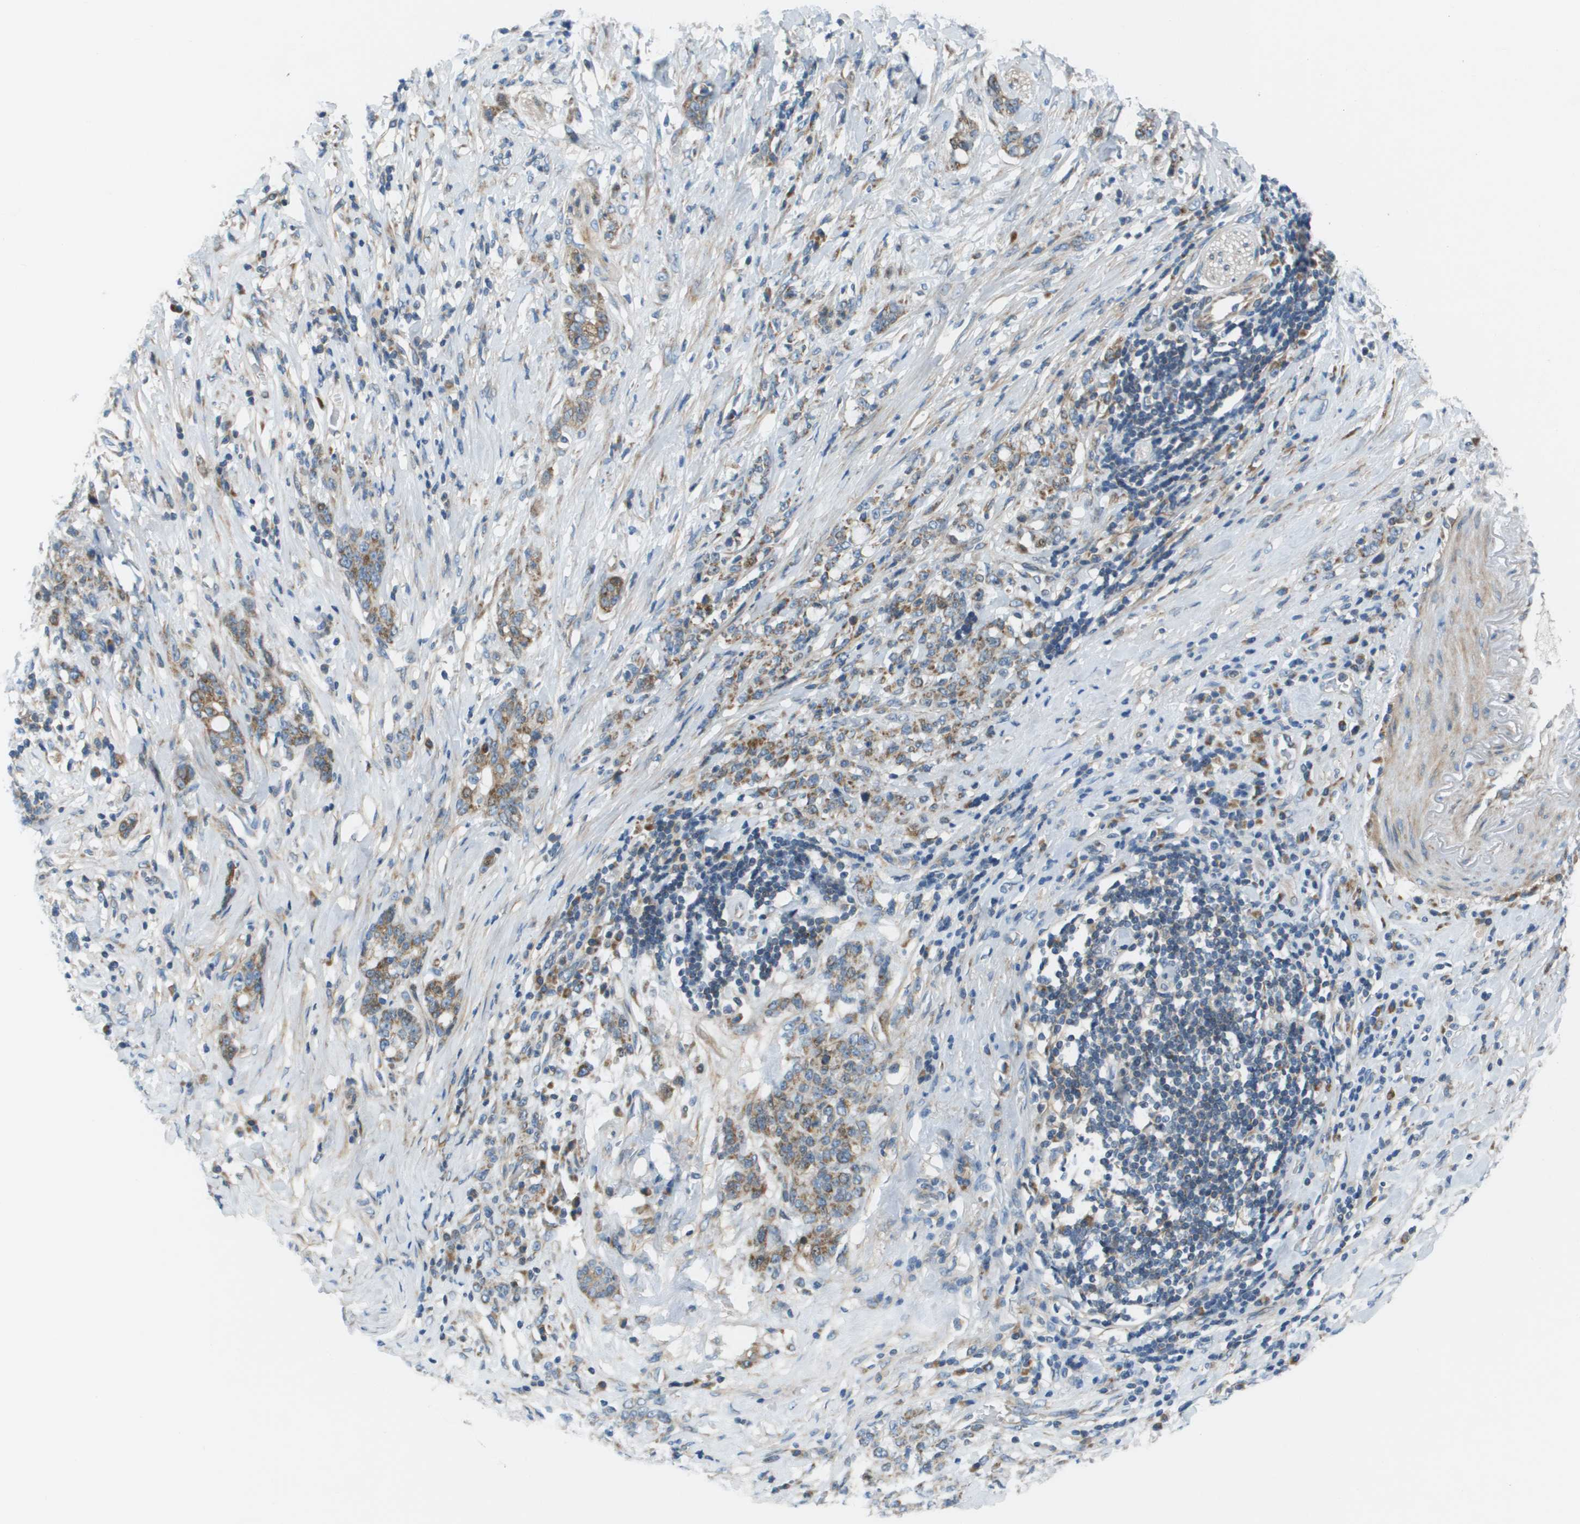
{"staining": {"intensity": "moderate", "quantity": ">75%", "location": "cytoplasmic/membranous"}, "tissue": "stomach cancer", "cell_type": "Tumor cells", "image_type": "cancer", "snomed": [{"axis": "morphology", "description": "Adenocarcinoma, NOS"}, {"axis": "topography", "description": "Stomach, lower"}], "caption": "There is medium levels of moderate cytoplasmic/membranous positivity in tumor cells of adenocarcinoma (stomach), as demonstrated by immunohistochemical staining (brown color).", "gene": "GALNT6", "patient": {"sex": "male", "age": 88}}